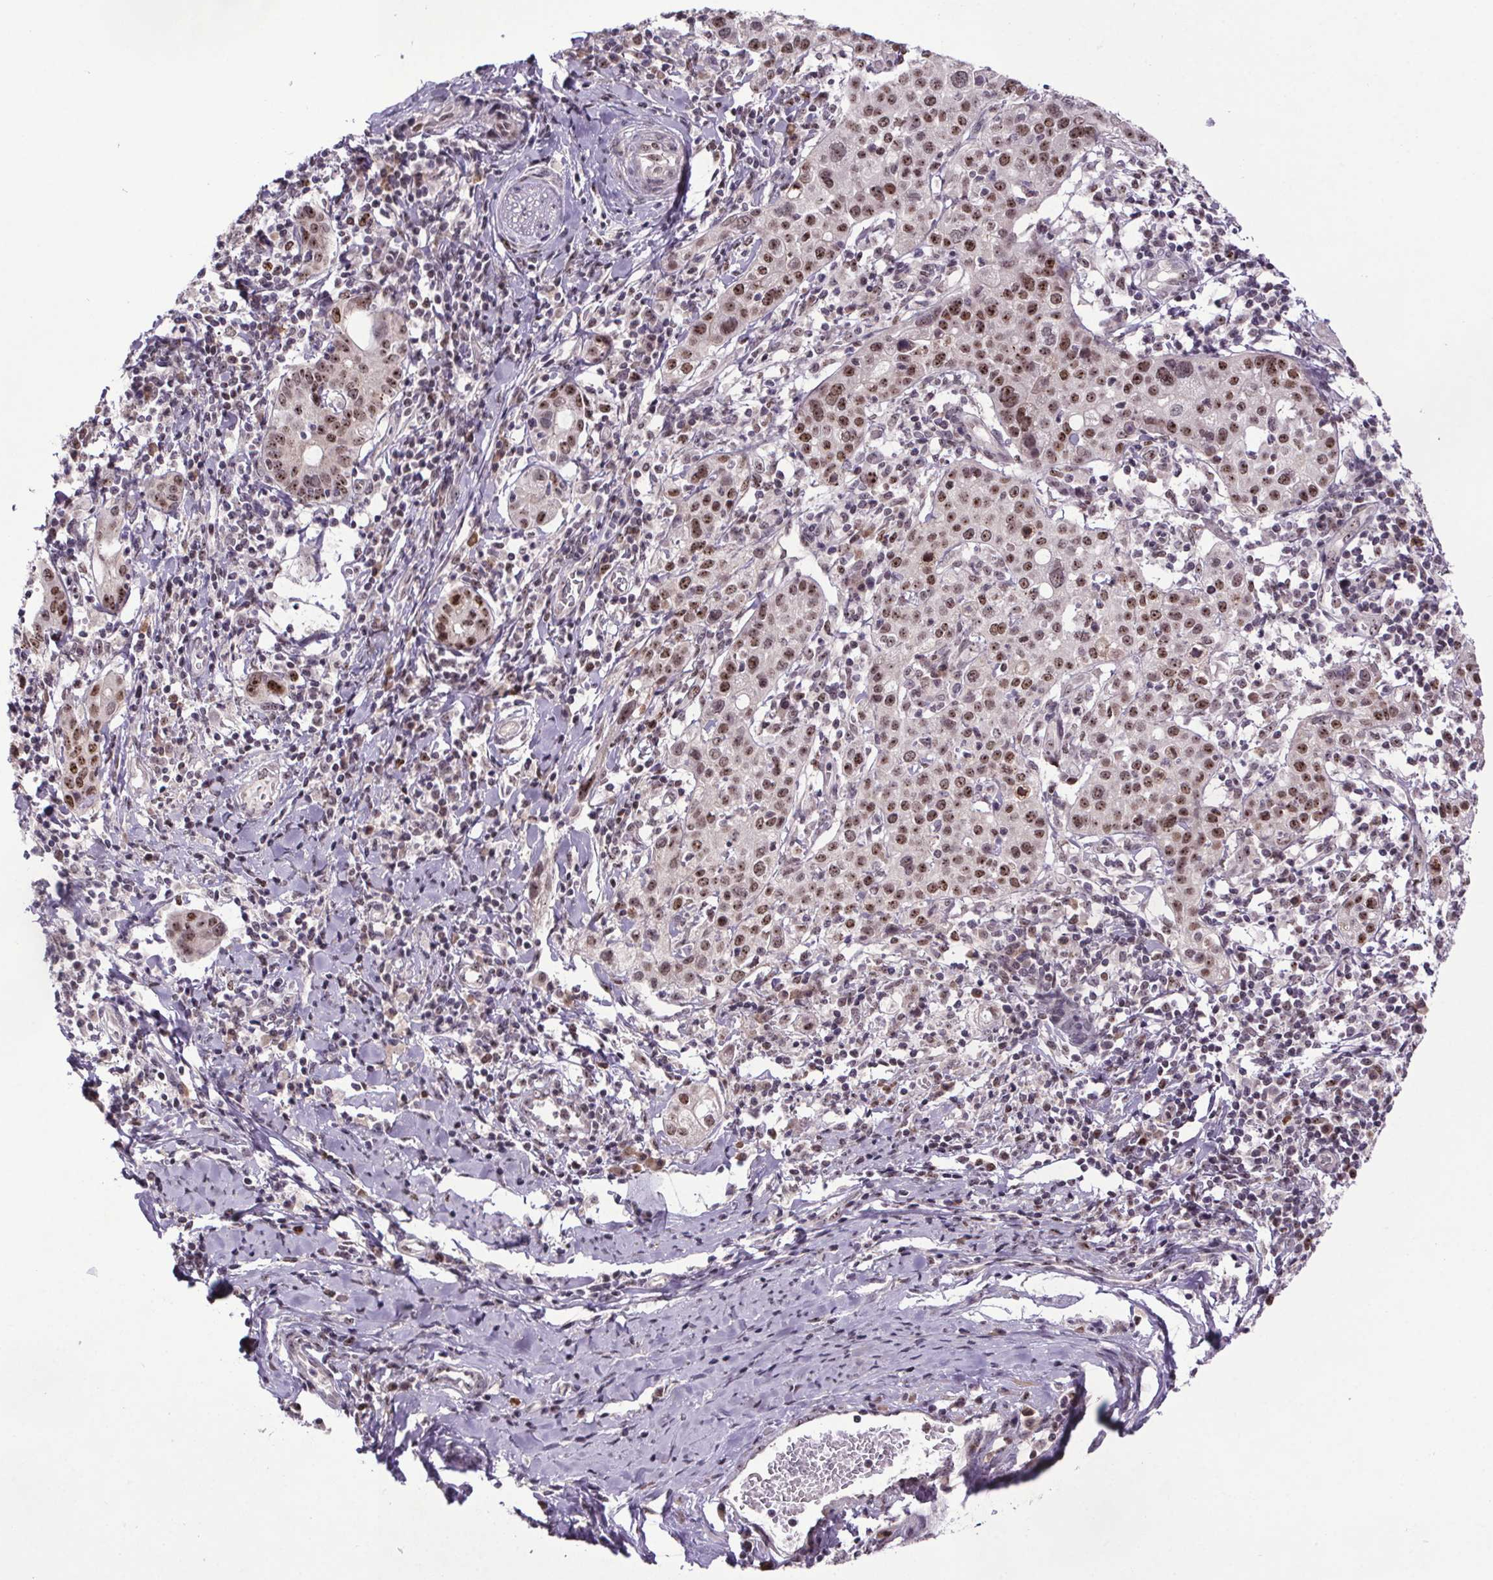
{"staining": {"intensity": "moderate", "quantity": "25%-75%", "location": "nuclear"}, "tissue": "cervical cancer", "cell_type": "Tumor cells", "image_type": "cancer", "snomed": [{"axis": "morphology", "description": "Normal tissue, NOS"}, {"axis": "morphology", "description": "Adenocarcinoma, NOS"}, {"axis": "topography", "description": "Cervix"}], "caption": "Immunohistochemical staining of human cervical adenocarcinoma reveals medium levels of moderate nuclear protein expression in approximately 25%-75% of tumor cells. (DAB IHC, brown staining for protein, blue staining for nuclei).", "gene": "ATMIN", "patient": {"sex": "female", "age": 44}}